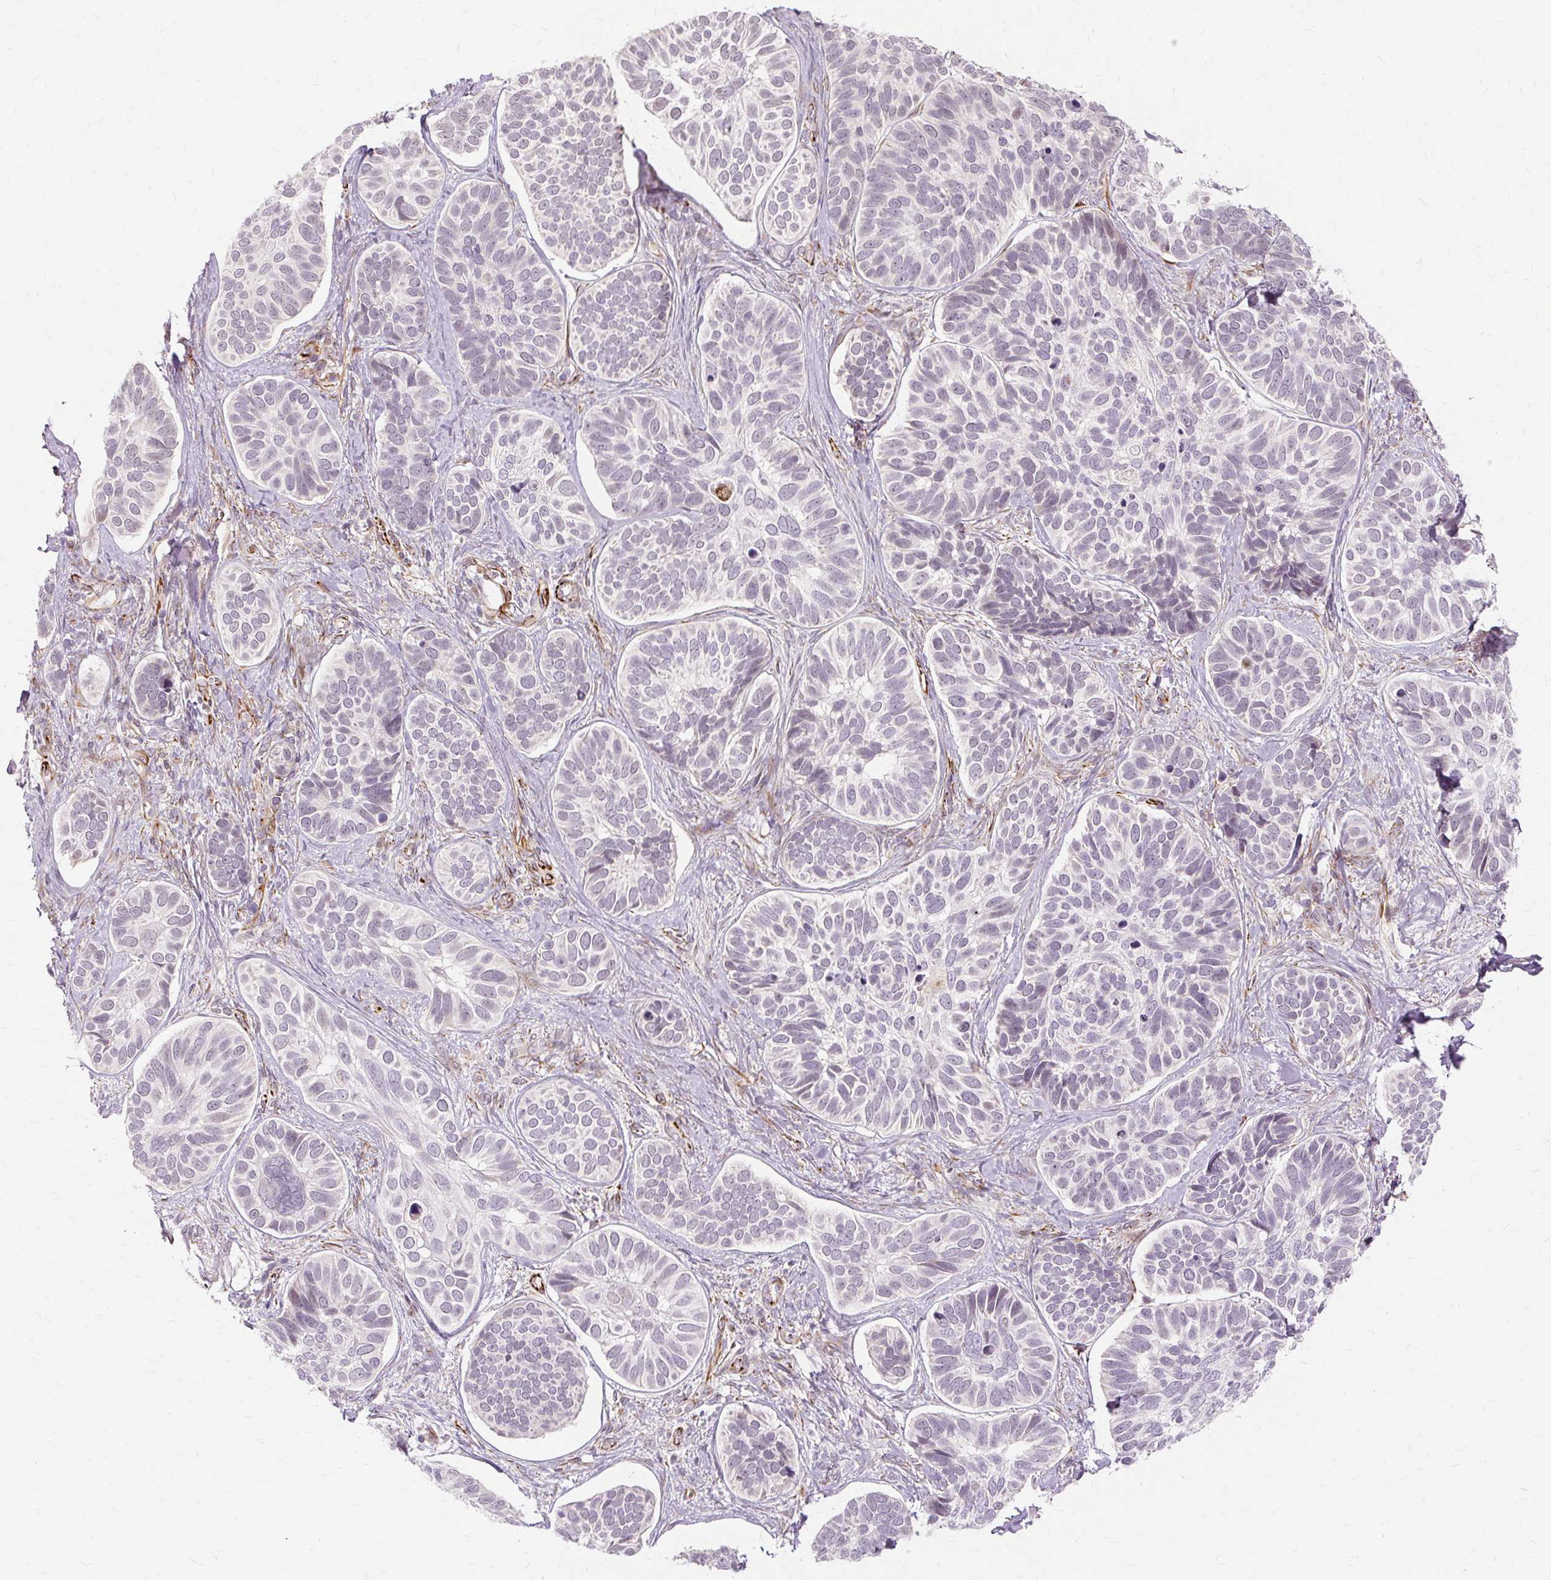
{"staining": {"intensity": "negative", "quantity": "none", "location": "none"}, "tissue": "skin cancer", "cell_type": "Tumor cells", "image_type": "cancer", "snomed": [{"axis": "morphology", "description": "Basal cell carcinoma"}, {"axis": "topography", "description": "Skin"}], "caption": "Immunohistochemistry micrograph of skin cancer stained for a protein (brown), which shows no expression in tumor cells.", "gene": "MMACHC", "patient": {"sex": "male", "age": 62}}